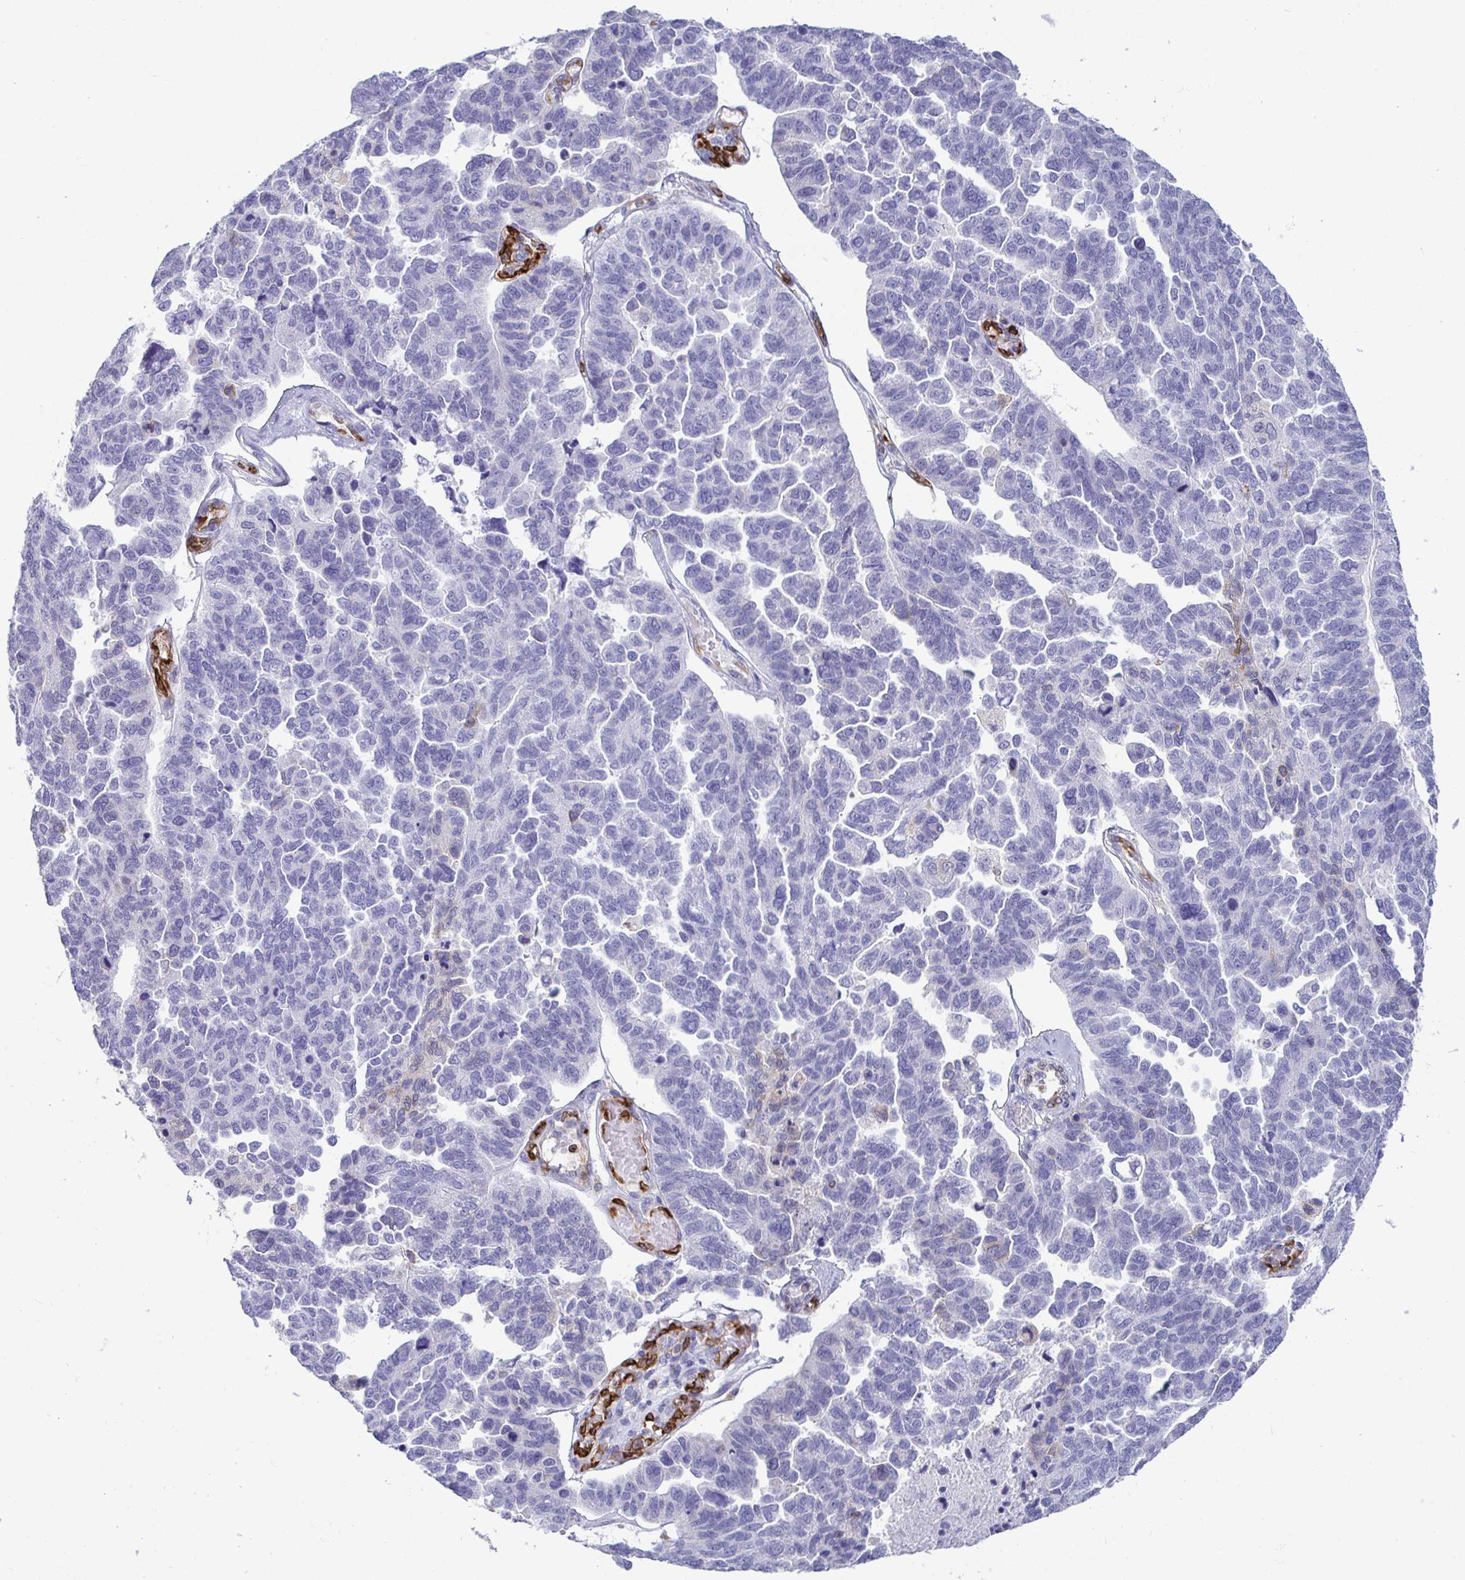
{"staining": {"intensity": "moderate", "quantity": "<25%", "location": "cytoplasmic/membranous"}, "tissue": "ovarian cancer", "cell_type": "Tumor cells", "image_type": "cancer", "snomed": [{"axis": "morphology", "description": "Cystadenocarcinoma, serous, NOS"}, {"axis": "topography", "description": "Ovary"}], "caption": "Tumor cells exhibit moderate cytoplasmic/membranous staining in approximately <25% of cells in ovarian cancer.", "gene": "TP53I11", "patient": {"sex": "female", "age": 64}}